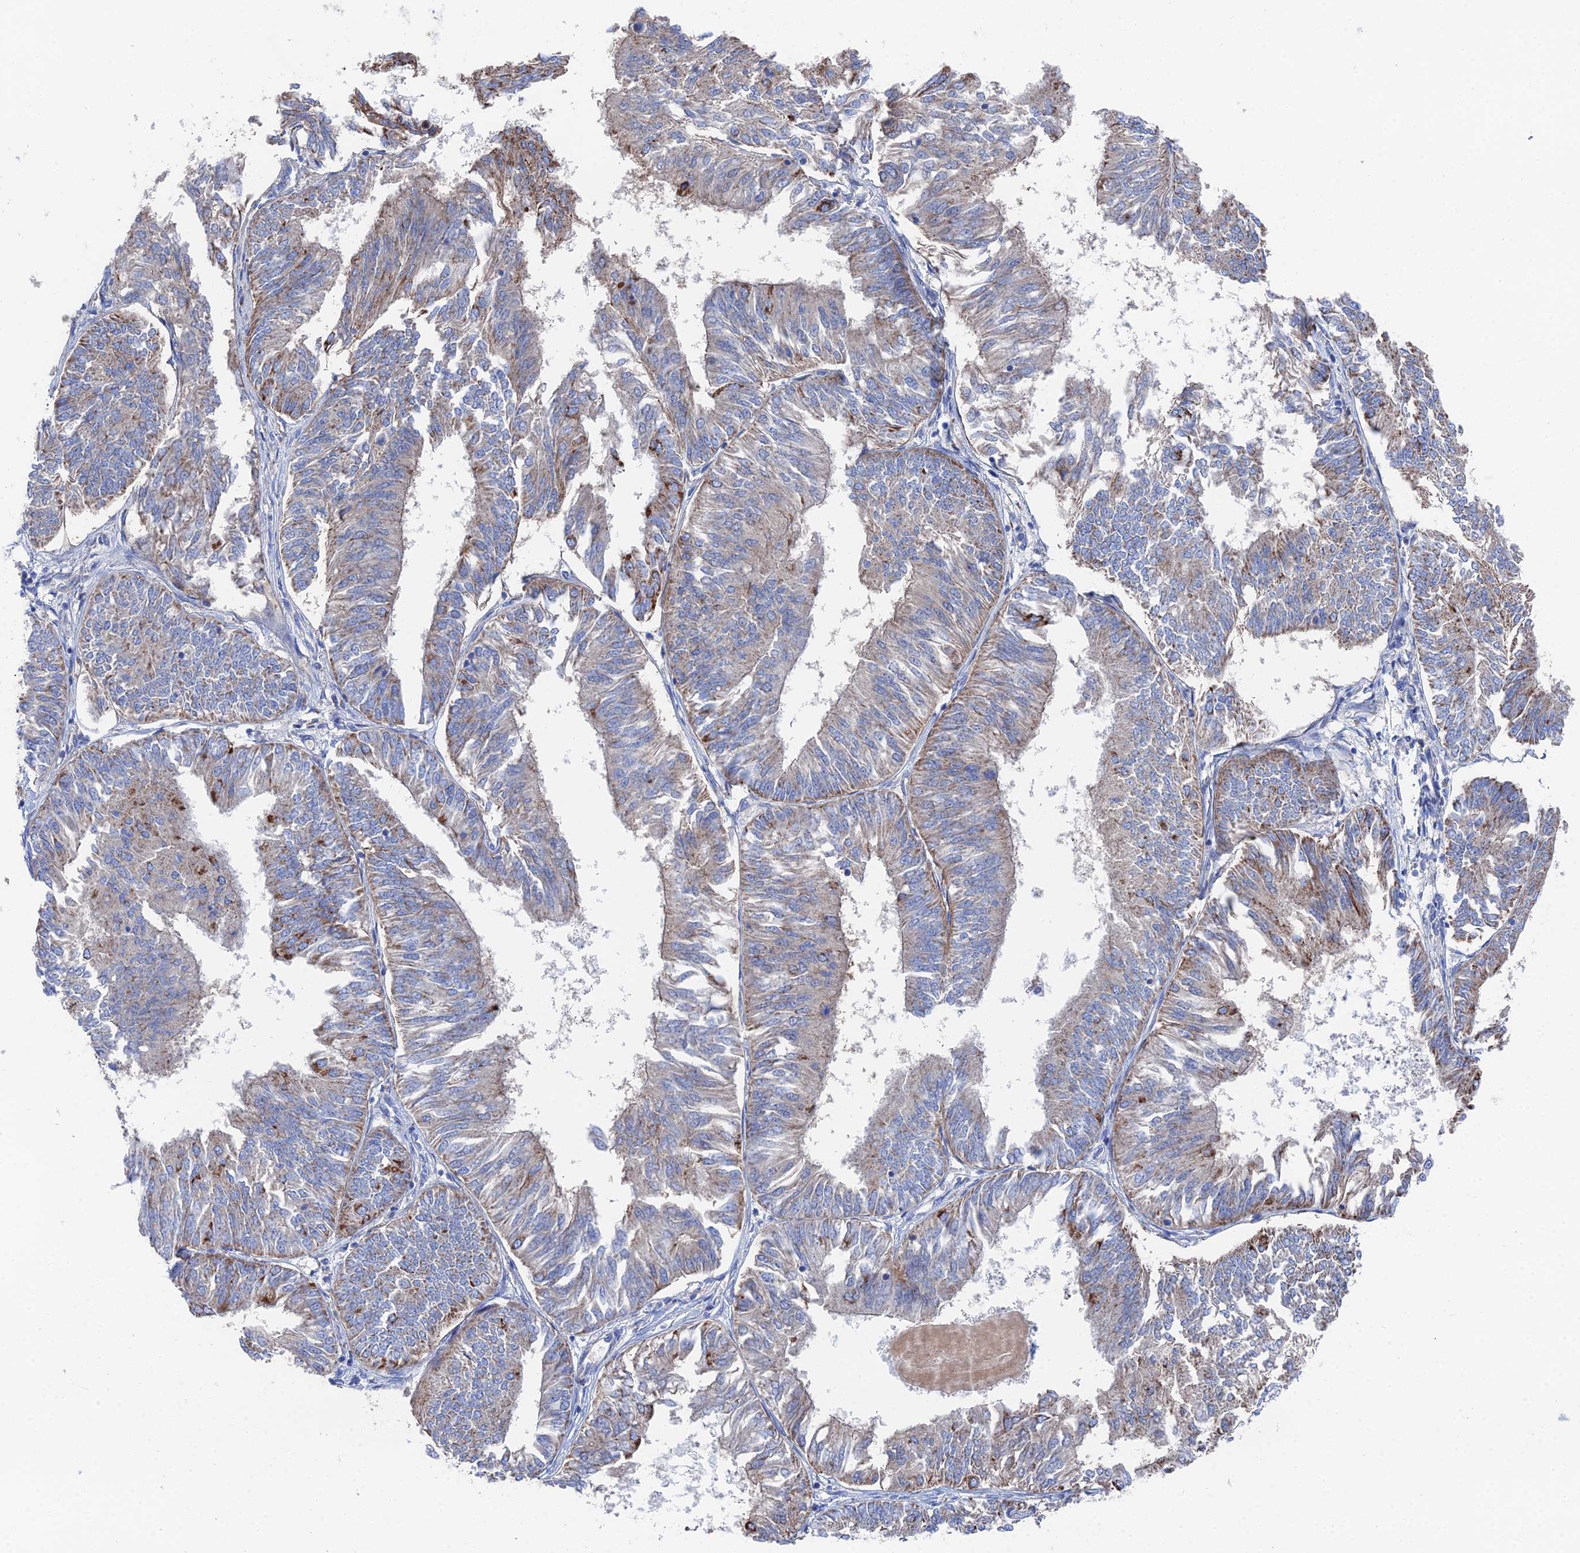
{"staining": {"intensity": "strong", "quantity": "<25%", "location": "cytoplasmic/membranous"}, "tissue": "endometrial cancer", "cell_type": "Tumor cells", "image_type": "cancer", "snomed": [{"axis": "morphology", "description": "Adenocarcinoma, NOS"}, {"axis": "topography", "description": "Endometrium"}], "caption": "A brown stain highlights strong cytoplasmic/membranous staining of a protein in human endometrial cancer tumor cells.", "gene": "IFT80", "patient": {"sex": "female", "age": 58}}